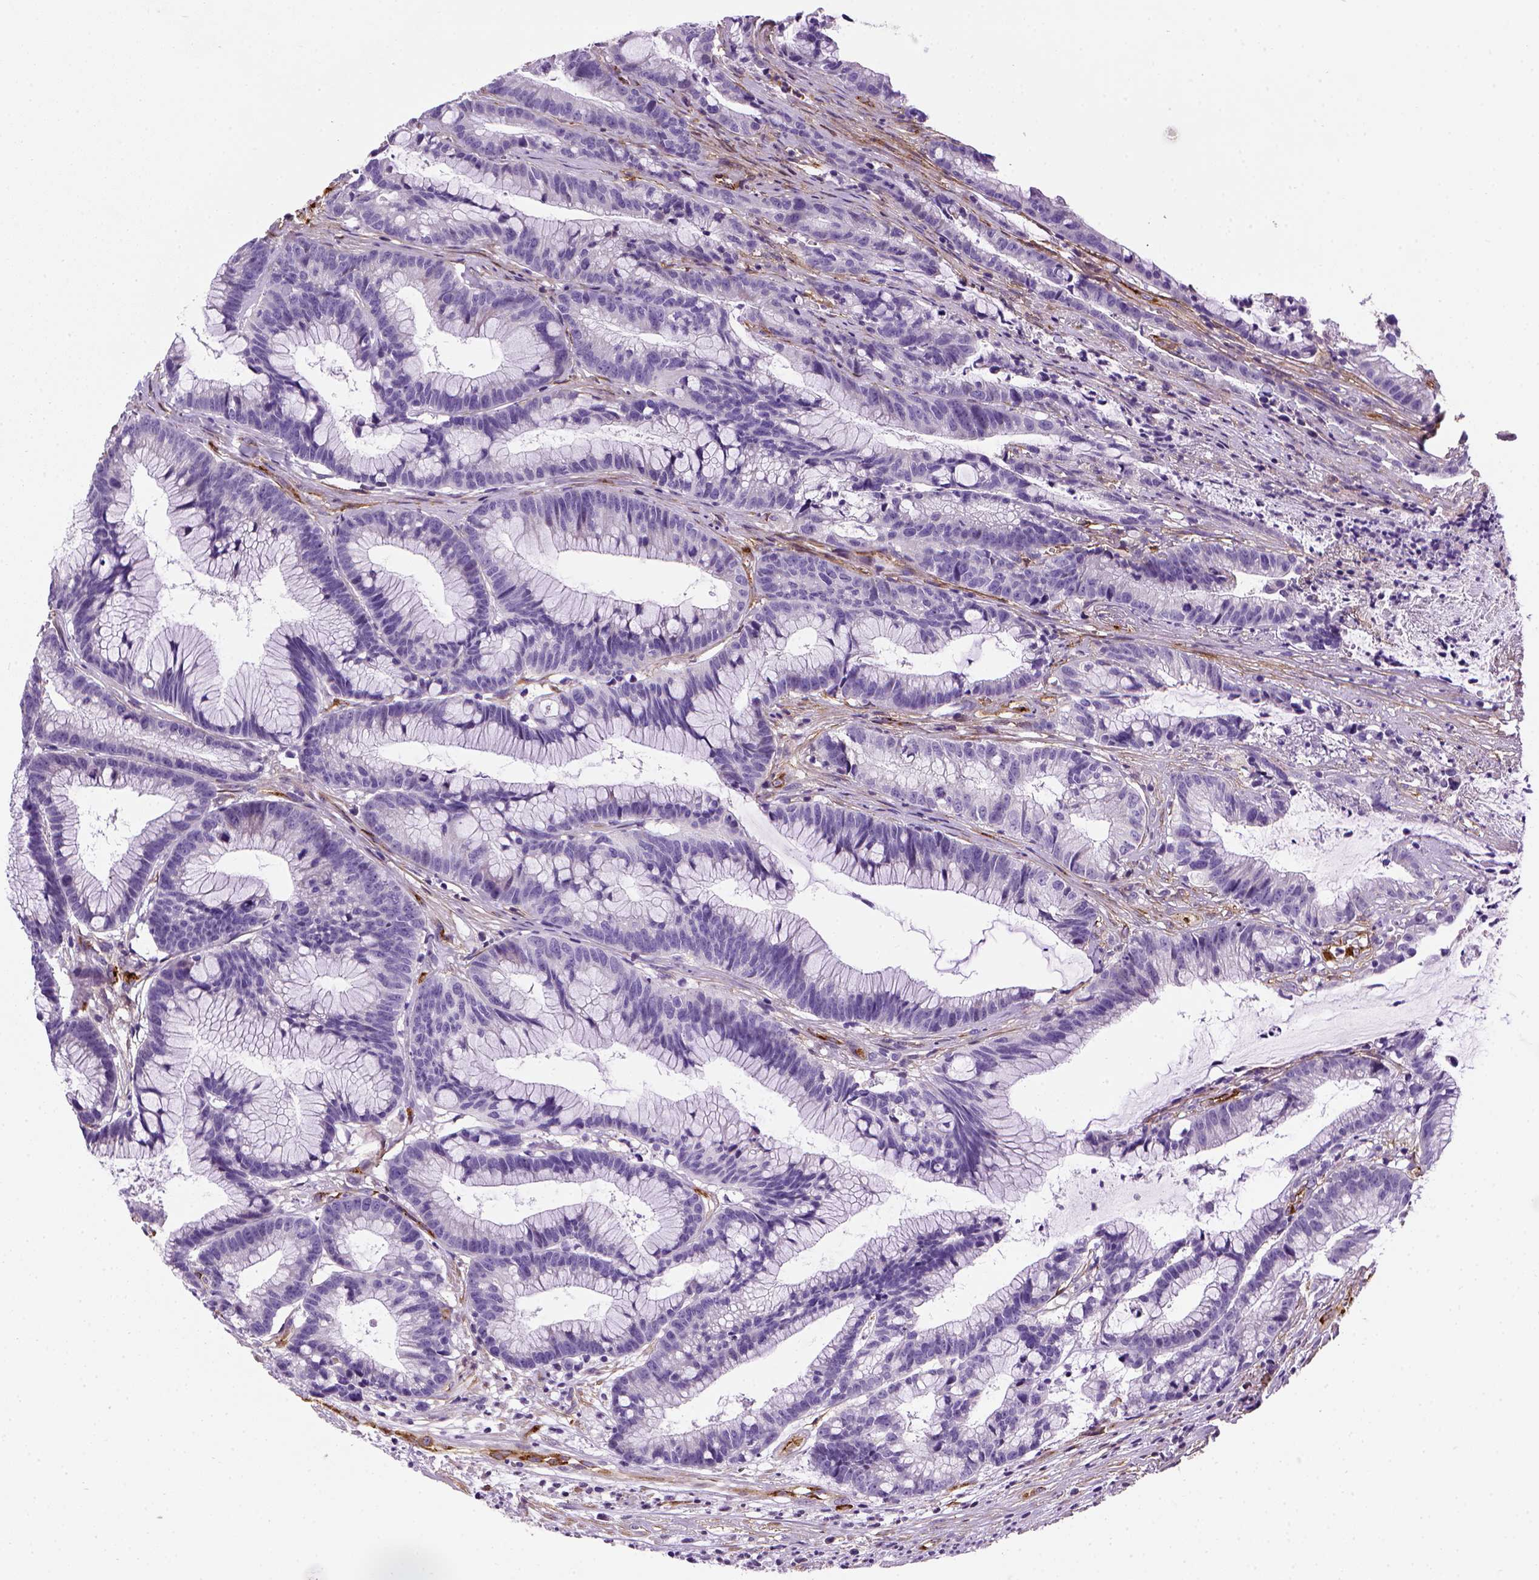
{"staining": {"intensity": "negative", "quantity": "none", "location": "none"}, "tissue": "colorectal cancer", "cell_type": "Tumor cells", "image_type": "cancer", "snomed": [{"axis": "morphology", "description": "Adenocarcinoma, NOS"}, {"axis": "topography", "description": "Colon"}], "caption": "This is an immunohistochemistry (IHC) image of human adenocarcinoma (colorectal). There is no staining in tumor cells.", "gene": "VWF", "patient": {"sex": "female", "age": 78}}